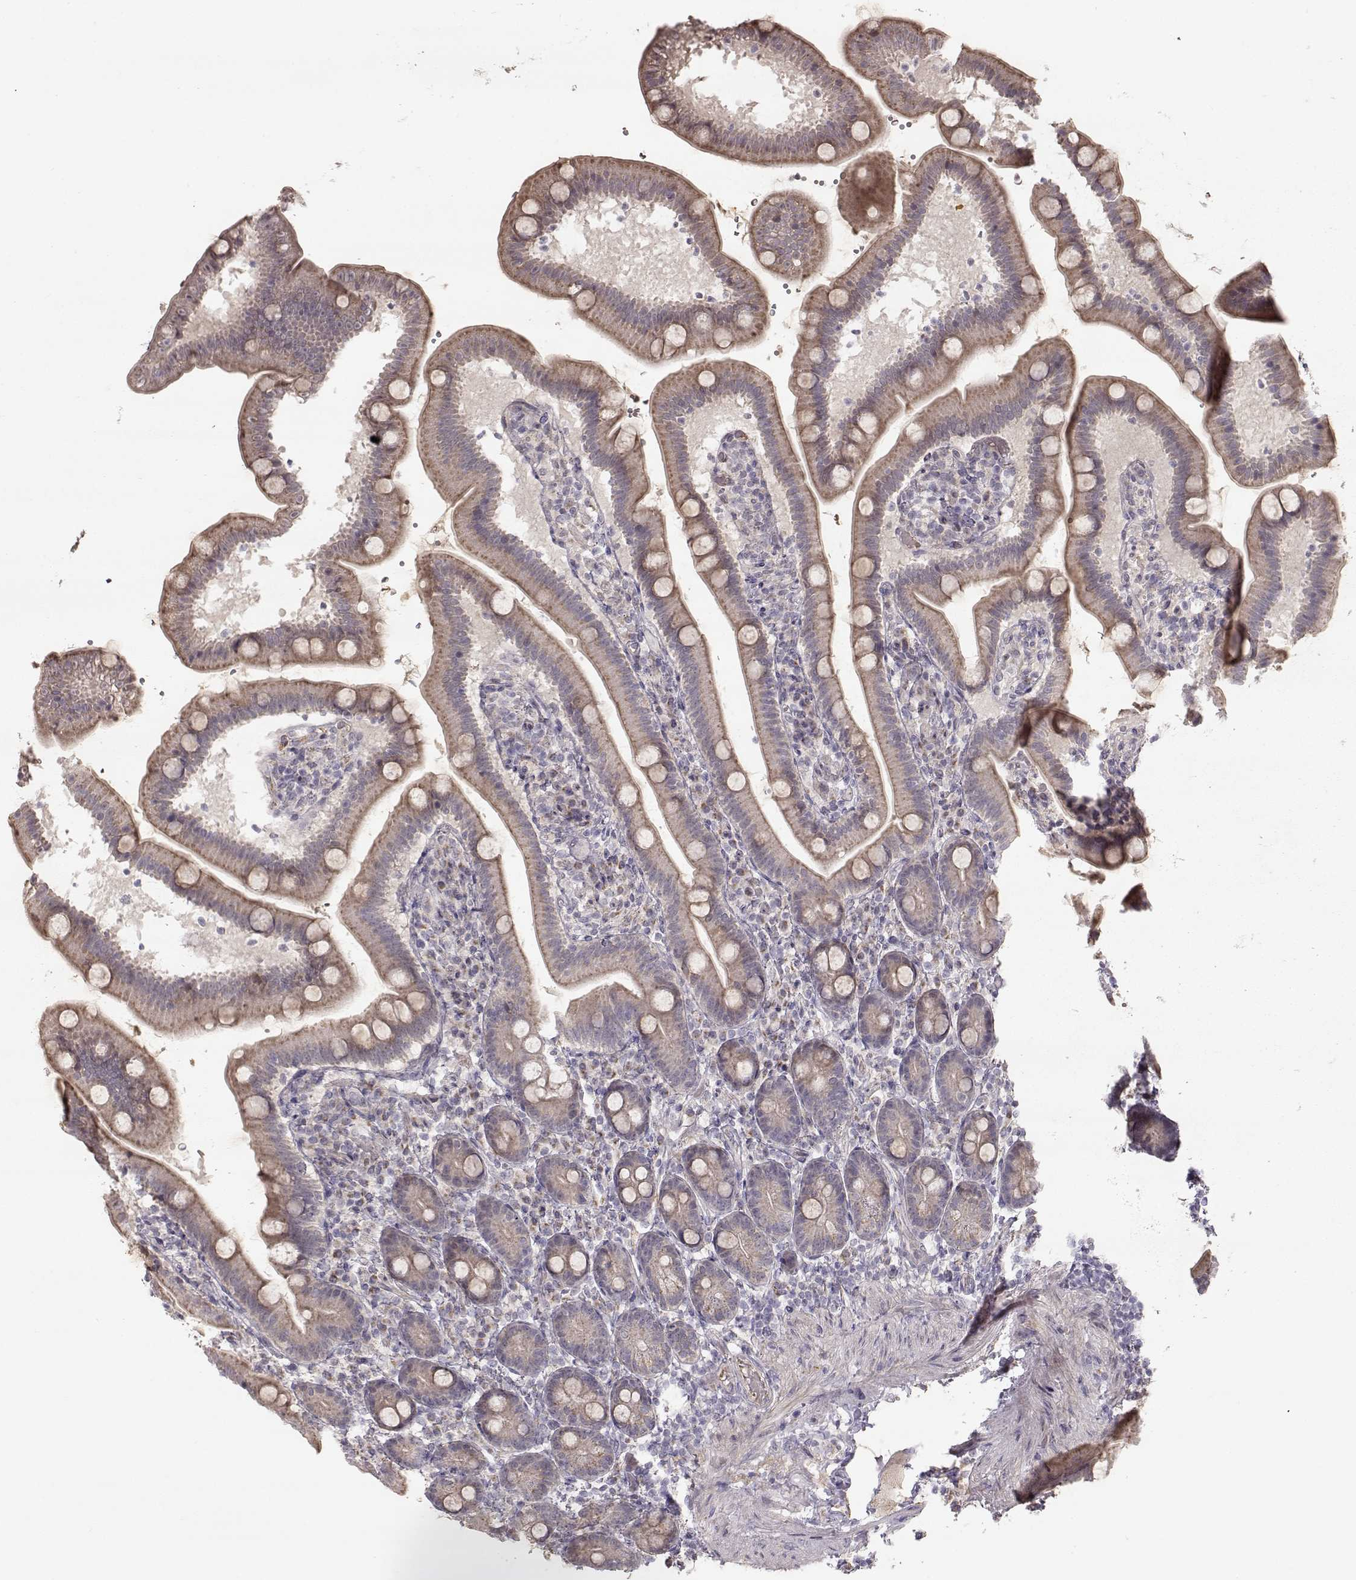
{"staining": {"intensity": "weak", "quantity": ">75%", "location": "cytoplasmic/membranous"}, "tissue": "small intestine", "cell_type": "Glandular cells", "image_type": "normal", "snomed": [{"axis": "morphology", "description": "Normal tissue, NOS"}, {"axis": "topography", "description": "Small intestine"}], "caption": "Normal small intestine displays weak cytoplasmic/membranous expression in about >75% of glandular cells.", "gene": "PNMT", "patient": {"sex": "male", "age": 66}}